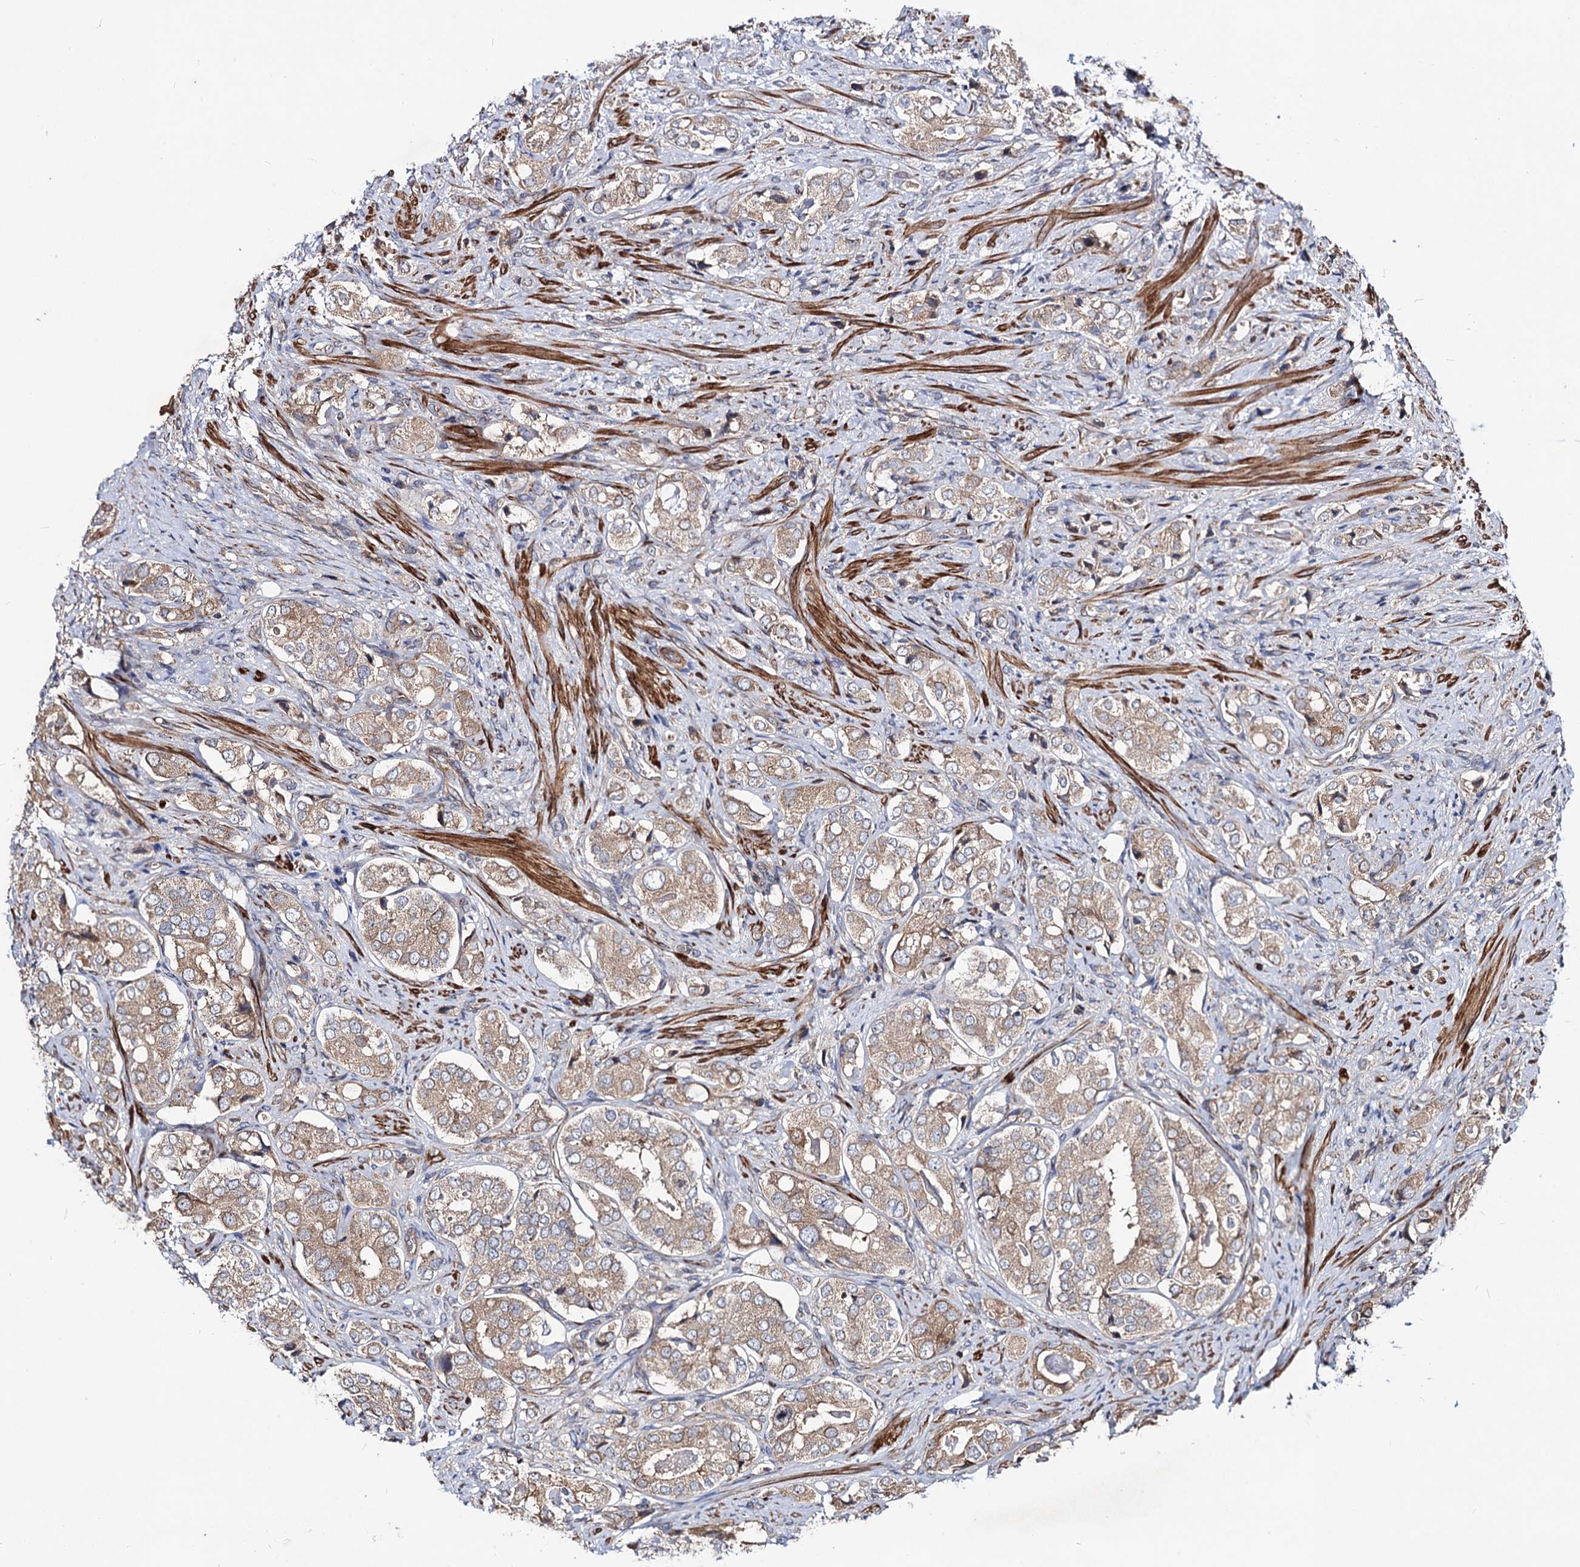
{"staining": {"intensity": "weak", "quantity": ">75%", "location": "cytoplasmic/membranous"}, "tissue": "prostate cancer", "cell_type": "Tumor cells", "image_type": "cancer", "snomed": [{"axis": "morphology", "description": "Adenocarcinoma, High grade"}, {"axis": "topography", "description": "Prostate"}], "caption": "Protein analysis of adenocarcinoma (high-grade) (prostate) tissue exhibits weak cytoplasmic/membranous positivity in approximately >75% of tumor cells. (DAB (3,3'-diaminobenzidine) = brown stain, brightfield microscopy at high magnification).", "gene": "DYDC1", "patient": {"sex": "male", "age": 65}}